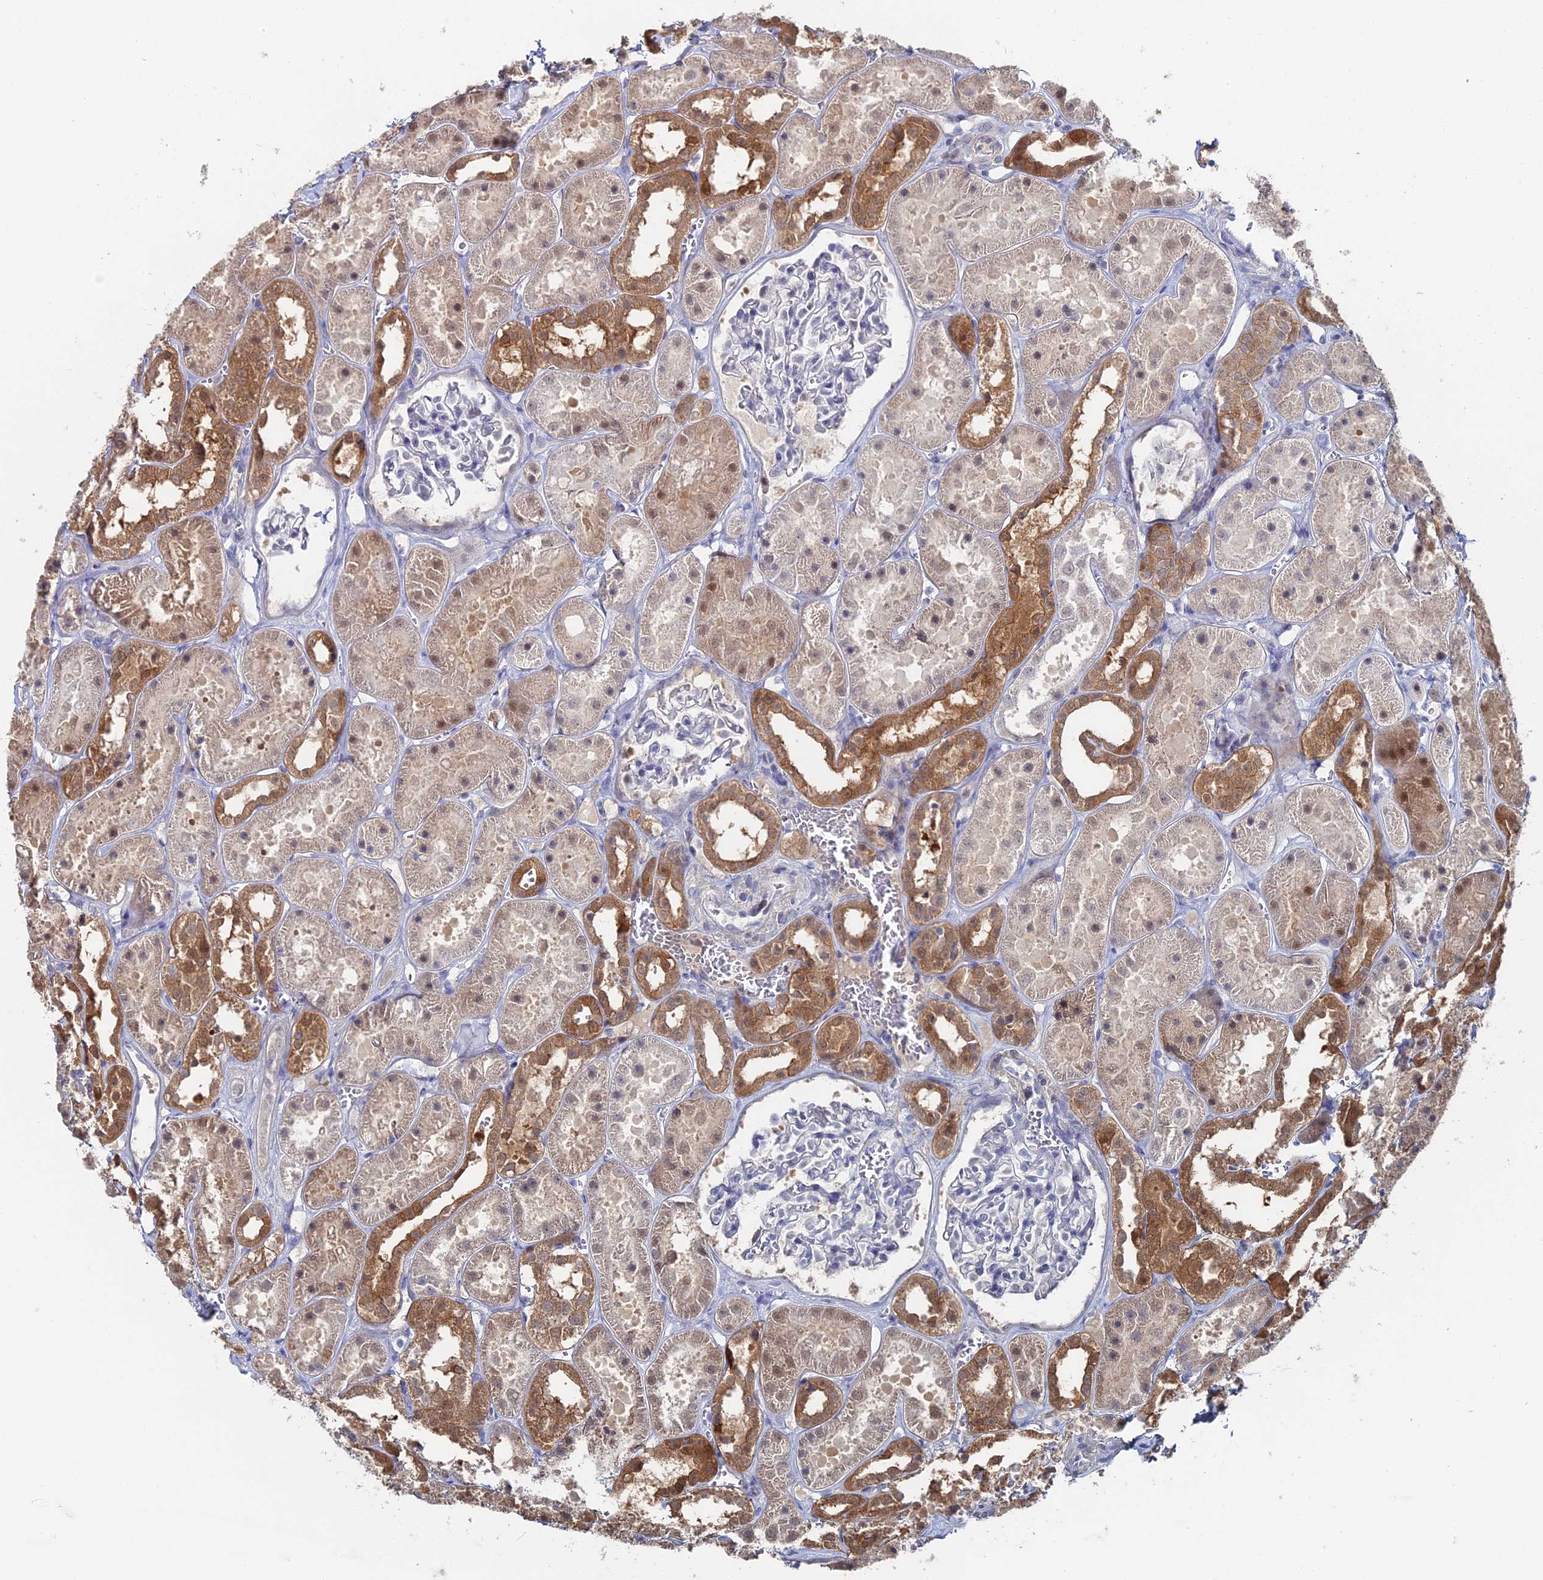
{"staining": {"intensity": "negative", "quantity": "none", "location": "none"}, "tissue": "kidney", "cell_type": "Cells in glomeruli", "image_type": "normal", "snomed": [{"axis": "morphology", "description": "Normal tissue, NOS"}, {"axis": "topography", "description": "Kidney"}], "caption": "DAB immunohistochemical staining of benign kidney exhibits no significant positivity in cells in glomeruli. (DAB immunohistochemistry, high magnification).", "gene": "THAP4", "patient": {"sex": "female", "age": 41}}